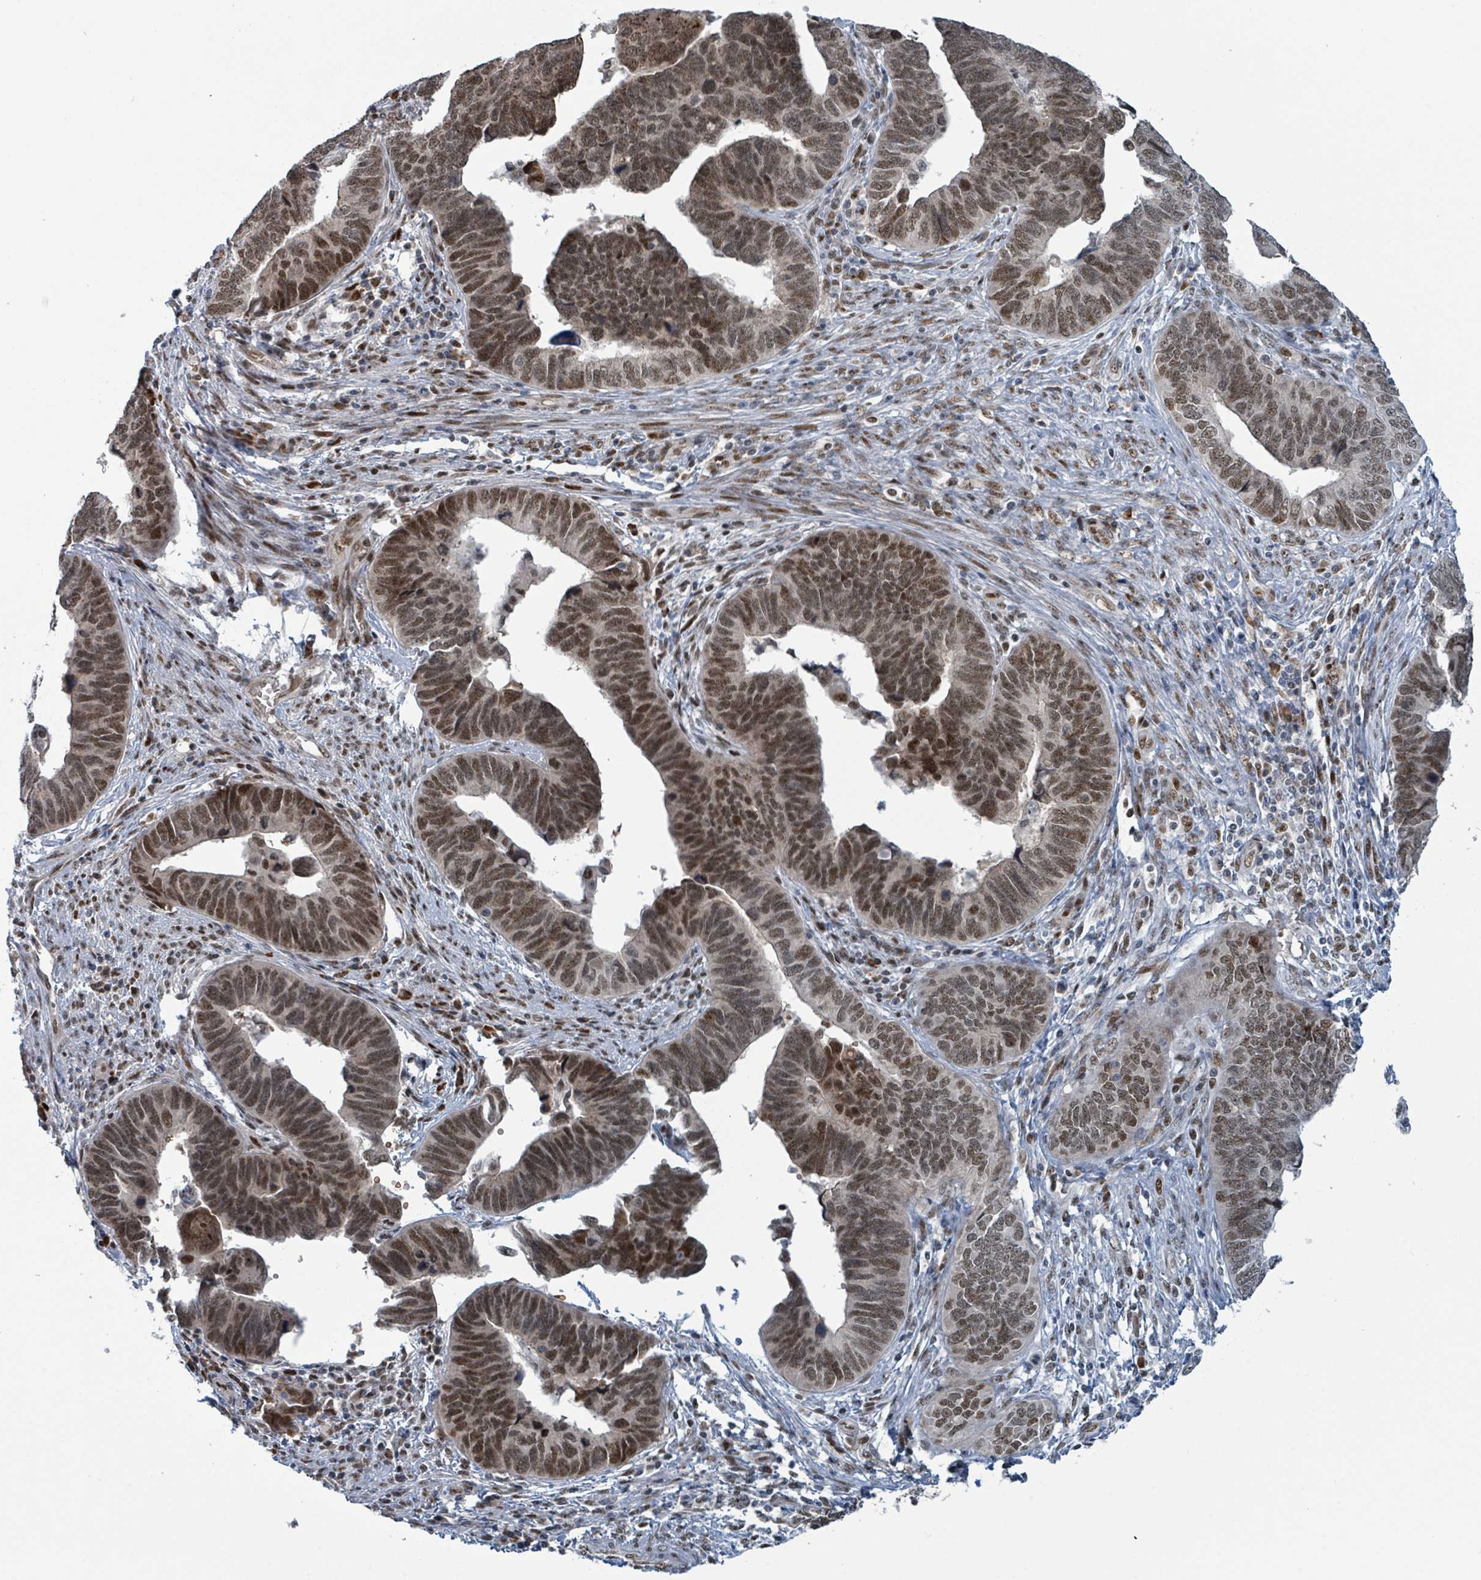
{"staining": {"intensity": "moderate", "quantity": ">75%", "location": "nuclear"}, "tissue": "endometrial cancer", "cell_type": "Tumor cells", "image_type": "cancer", "snomed": [{"axis": "morphology", "description": "Adenocarcinoma, NOS"}, {"axis": "topography", "description": "Endometrium"}], "caption": "Protein analysis of endometrial cancer (adenocarcinoma) tissue displays moderate nuclear staining in approximately >75% of tumor cells. (Brightfield microscopy of DAB IHC at high magnification).", "gene": "KLF3", "patient": {"sex": "female", "age": 79}}